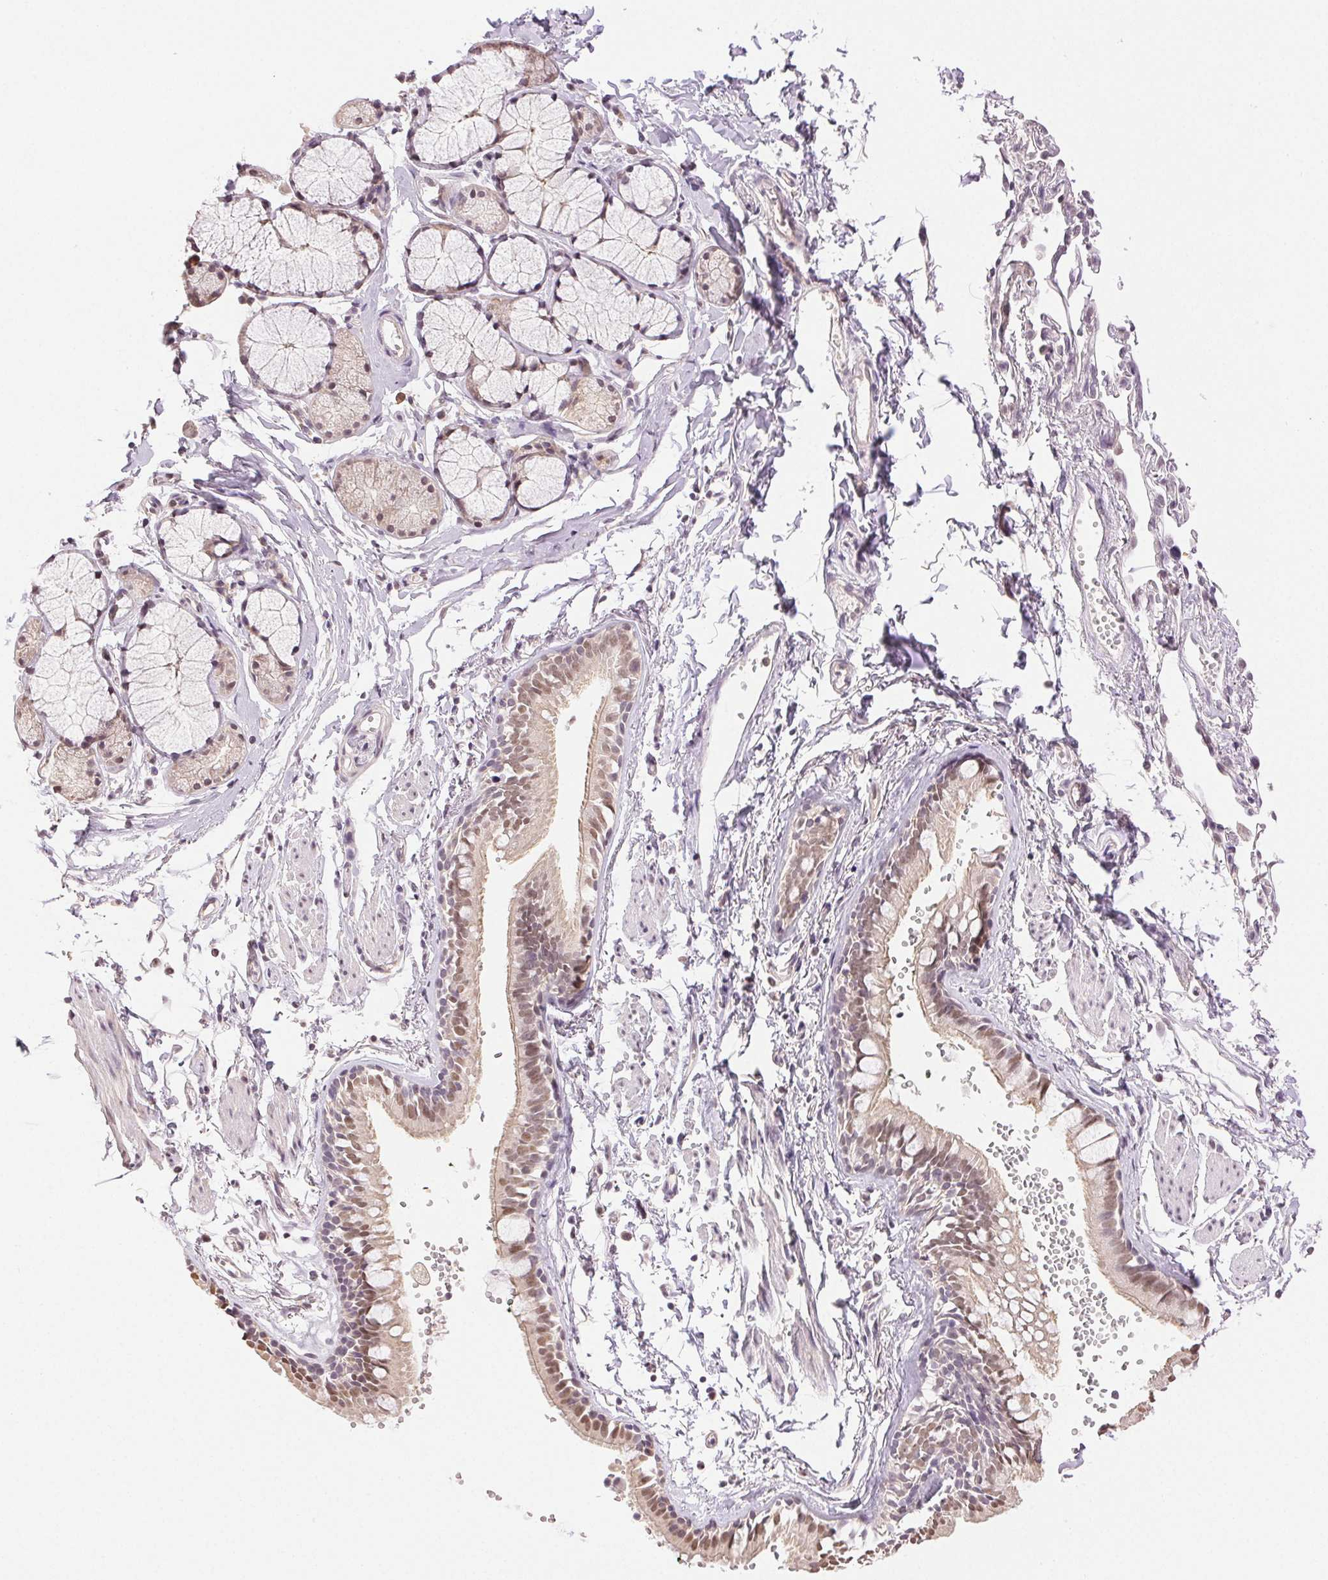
{"staining": {"intensity": "moderate", "quantity": "25%-75%", "location": "cytoplasmic/membranous,nuclear"}, "tissue": "bronchus", "cell_type": "Respiratory epithelial cells", "image_type": "normal", "snomed": [{"axis": "morphology", "description": "Normal tissue, NOS"}, {"axis": "topography", "description": "Cartilage tissue"}, {"axis": "topography", "description": "Bronchus"}], "caption": "About 25%-75% of respiratory epithelial cells in unremarkable human bronchus reveal moderate cytoplasmic/membranous,nuclear protein positivity as visualized by brown immunohistochemical staining.", "gene": "PLCB1", "patient": {"sex": "female", "age": 59}}